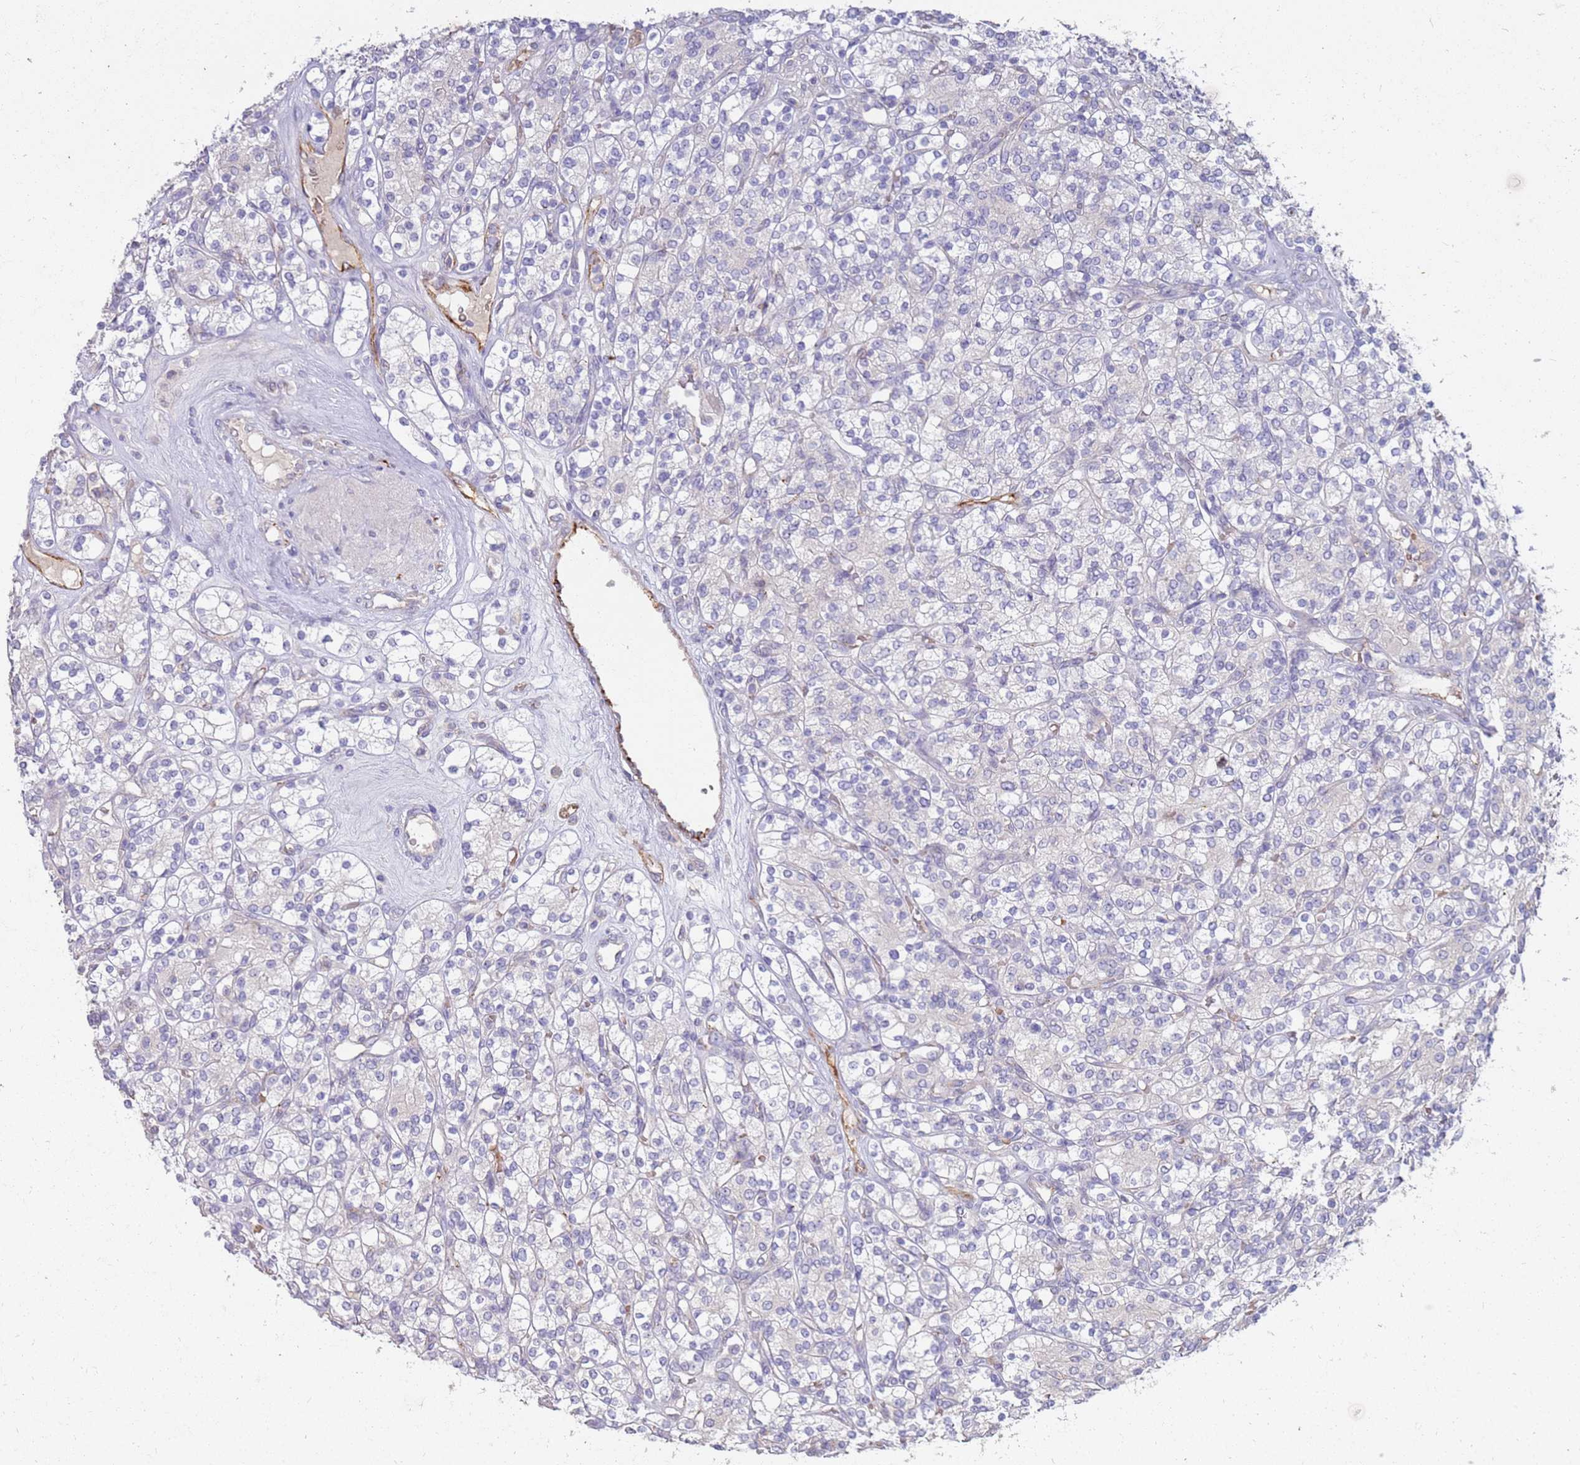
{"staining": {"intensity": "negative", "quantity": "none", "location": "none"}, "tissue": "renal cancer", "cell_type": "Tumor cells", "image_type": "cancer", "snomed": [{"axis": "morphology", "description": "Adenocarcinoma, NOS"}, {"axis": "topography", "description": "Kidney"}], "caption": "This is a photomicrograph of IHC staining of renal cancer (adenocarcinoma), which shows no expression in tumor cells.", "gene": "NMUR2", "patient": {"sex": "male", "age": 77}}